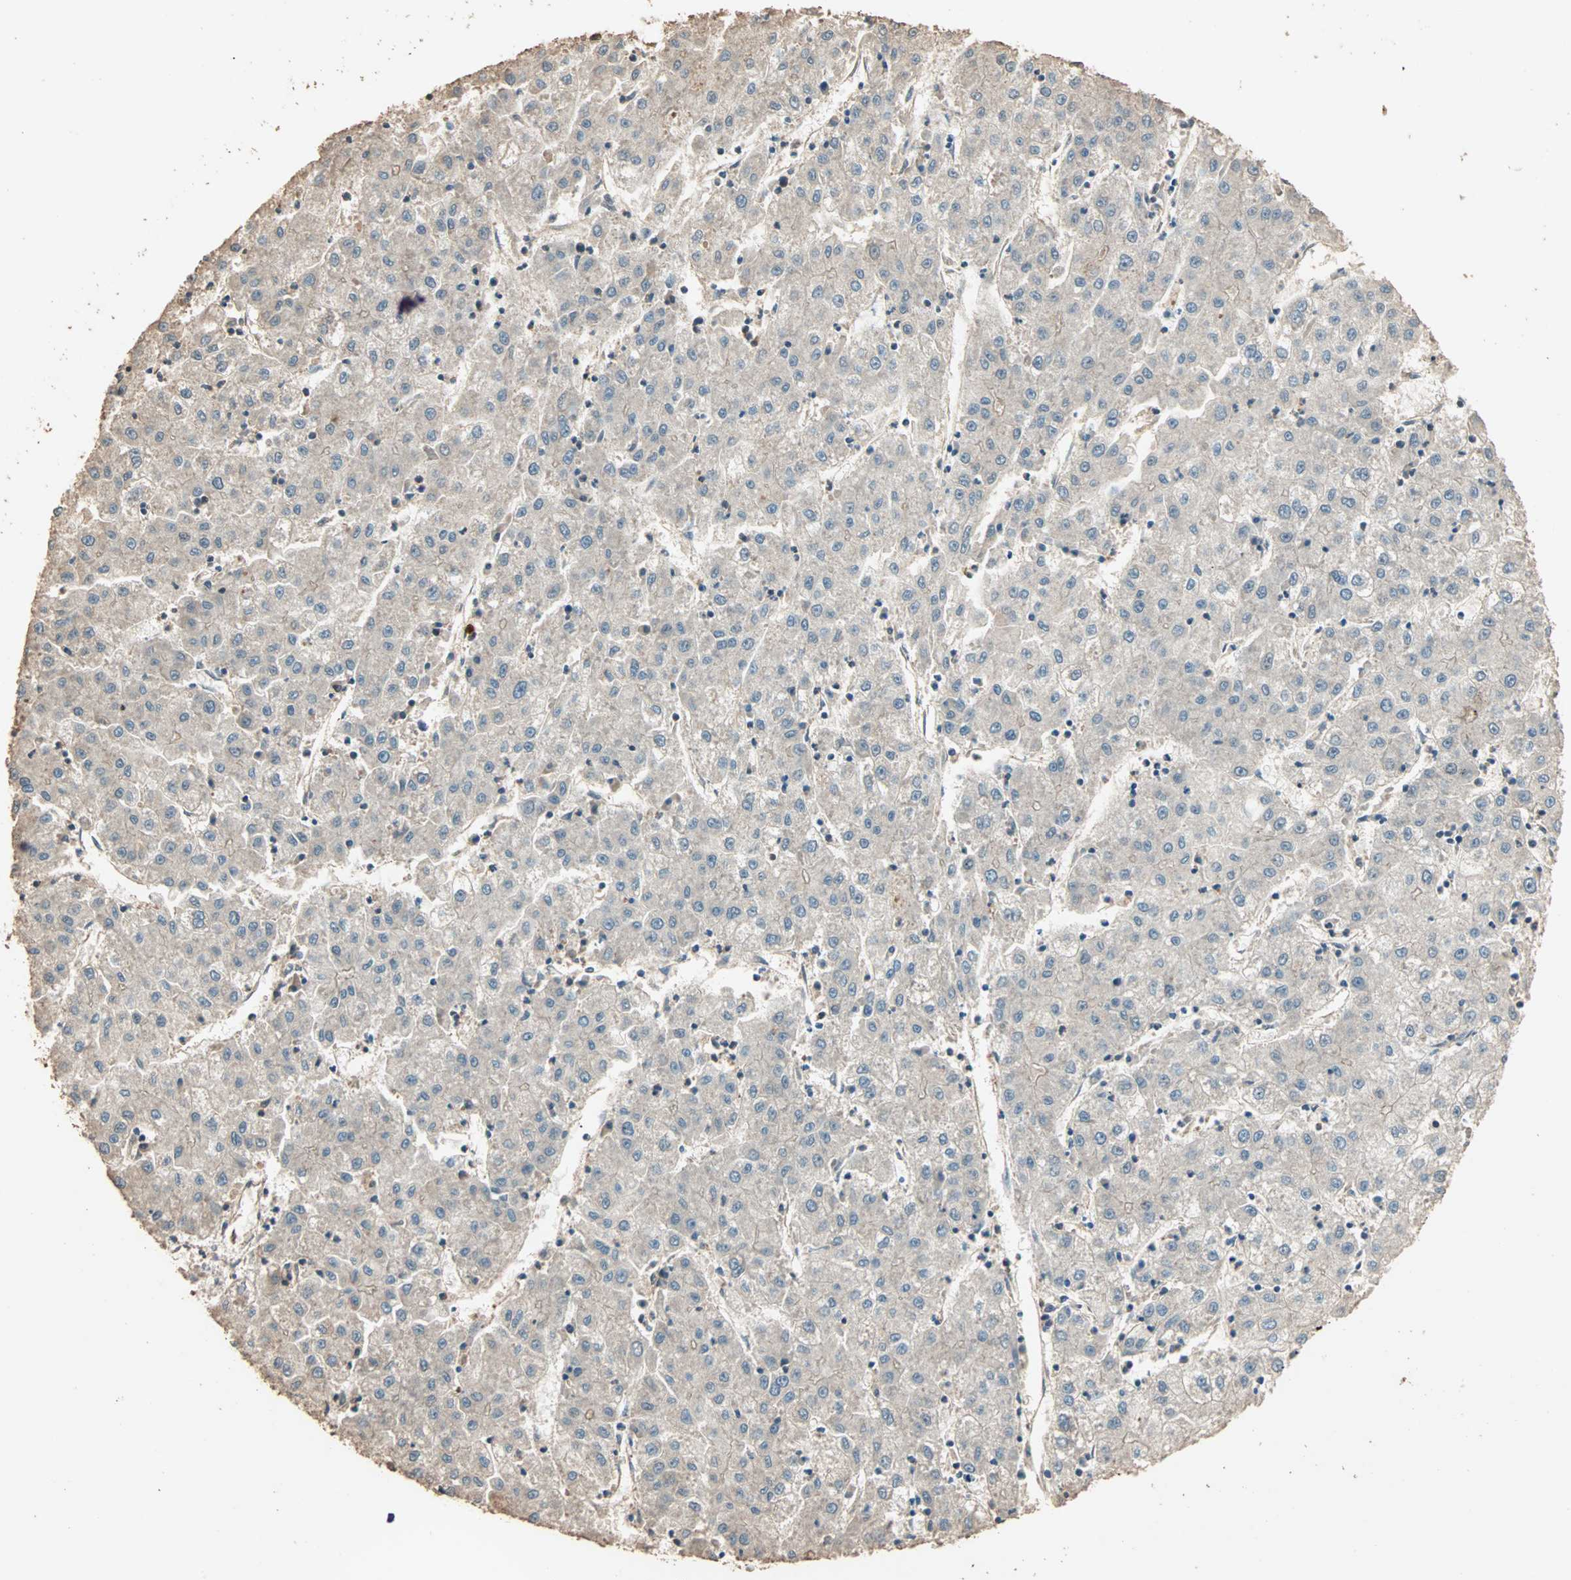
{"staining": {"intensity": "weak", "quantity": ">75%", "location": "cytoplasmic/membranous"}, "tissue": "liver cancer", "cell_type": "Tumor cells", "image_type": "cancer", "snomed": [{"axis": "morphology", "description": "Carcinoma, Hepatocellular, NOS"}, {"axis": "topography", "description": "Liver"}], "caption": "IHC of human liver hepatocellular carcinoma reveals low levels of weak cytoplasmic/membranous staining in about >75% of tumor cells. (DAB (3,3'-diaminobenzidine) IHC, brown staining for protein, blue staining for nuclei).", "gene": "ZBTB33", "patient": {"sex": "male", "age": 72}}